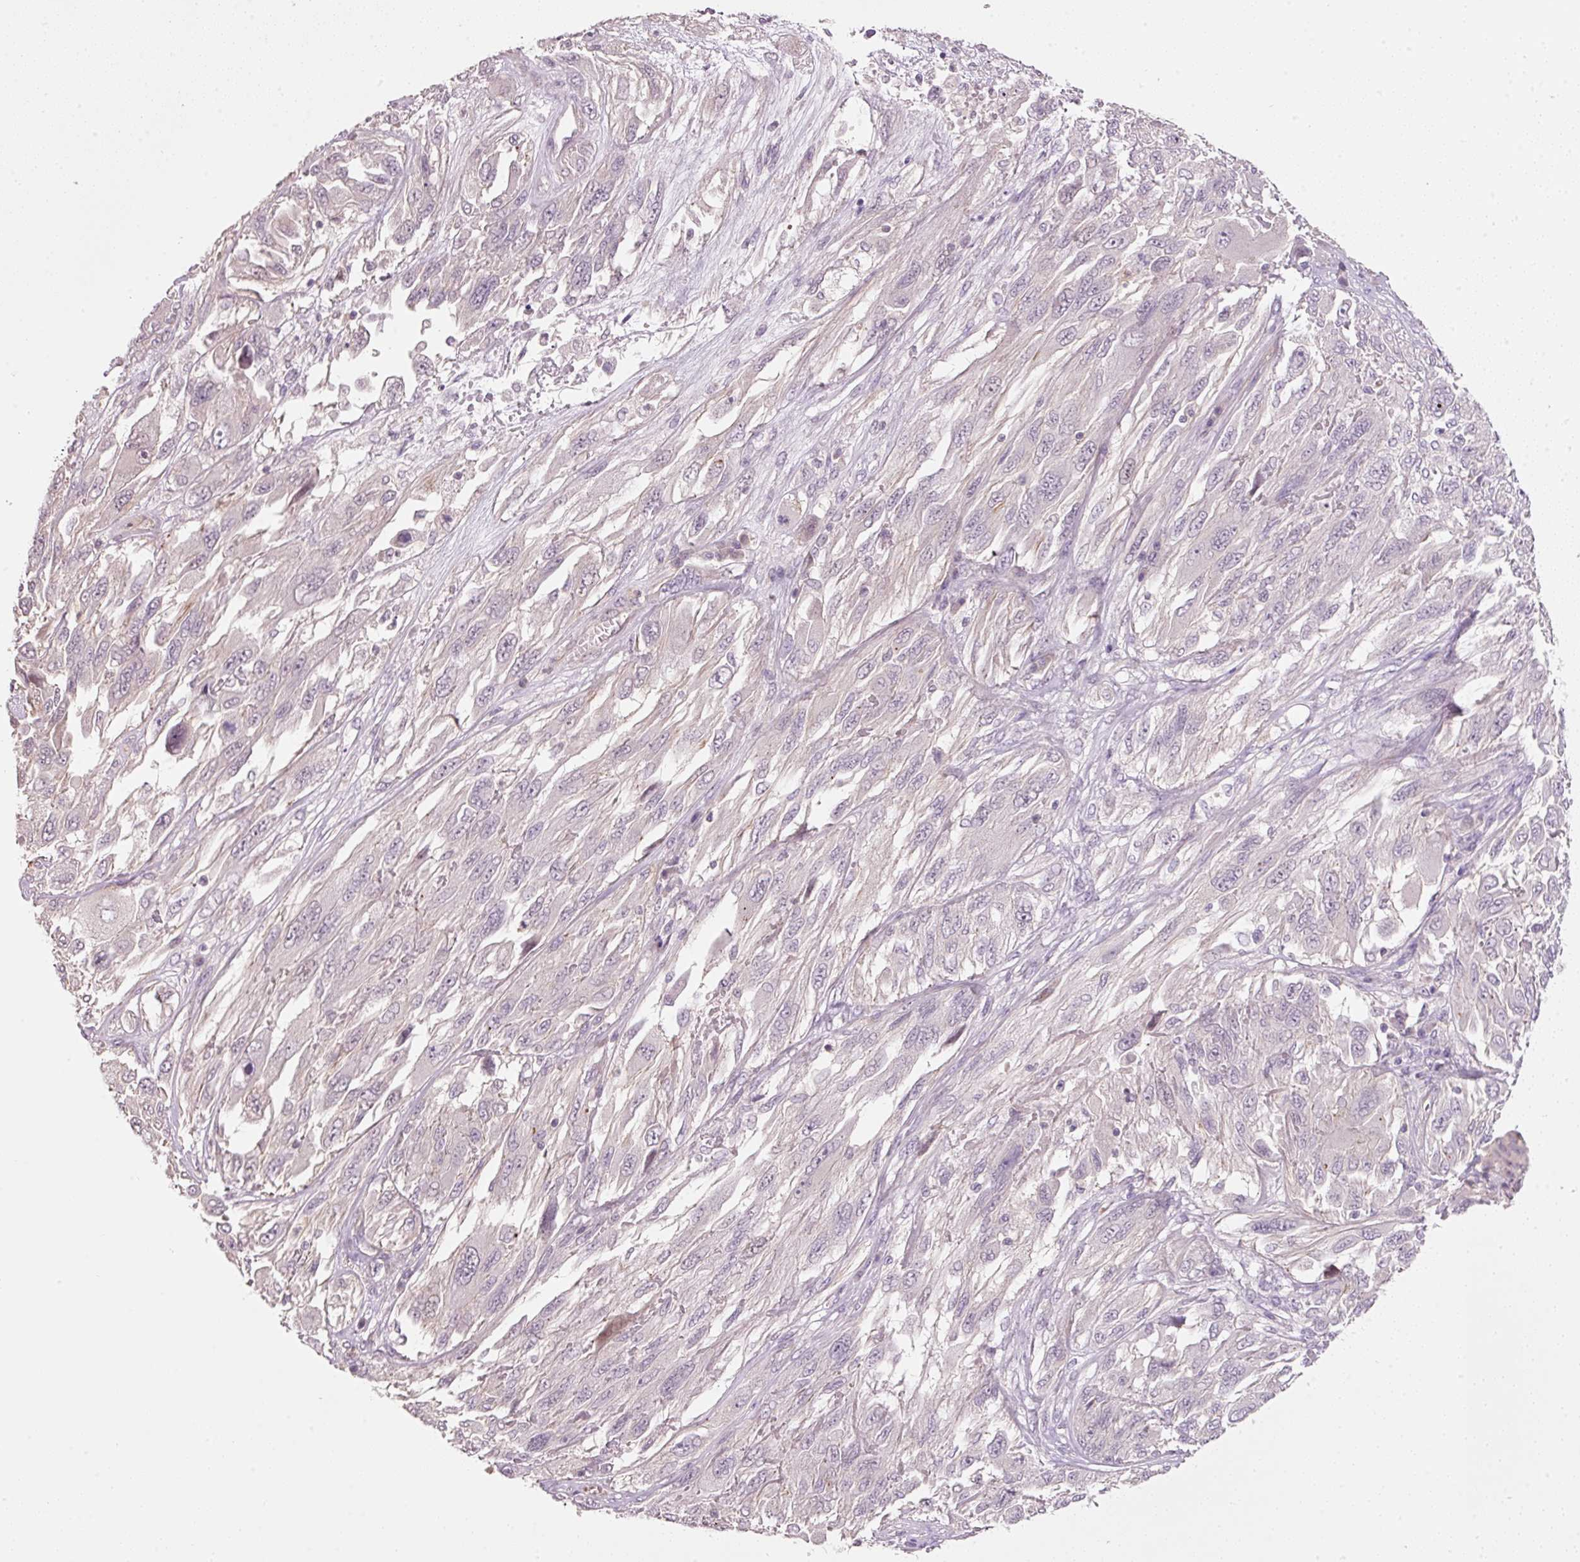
{"staining": {"intensity": "negative", "quantity": "none", "location": "none"}, "tissue": "melanoma", "cell_type": "Tumor cells", "image_type": "cancer", "snomed": [{"axis": "morphology", "description": "Malignant melanoma, NOS"}, {"axis": "topography", "description": "Skin"}], "caption": "Immunohistochemistry micrograph of neoplastic tissue: melanoma stained with DAB exhibits no significant protein staining in tumor cells.", "gene": "TIRAP", "patient": {"sex": "female", "age": 91}}